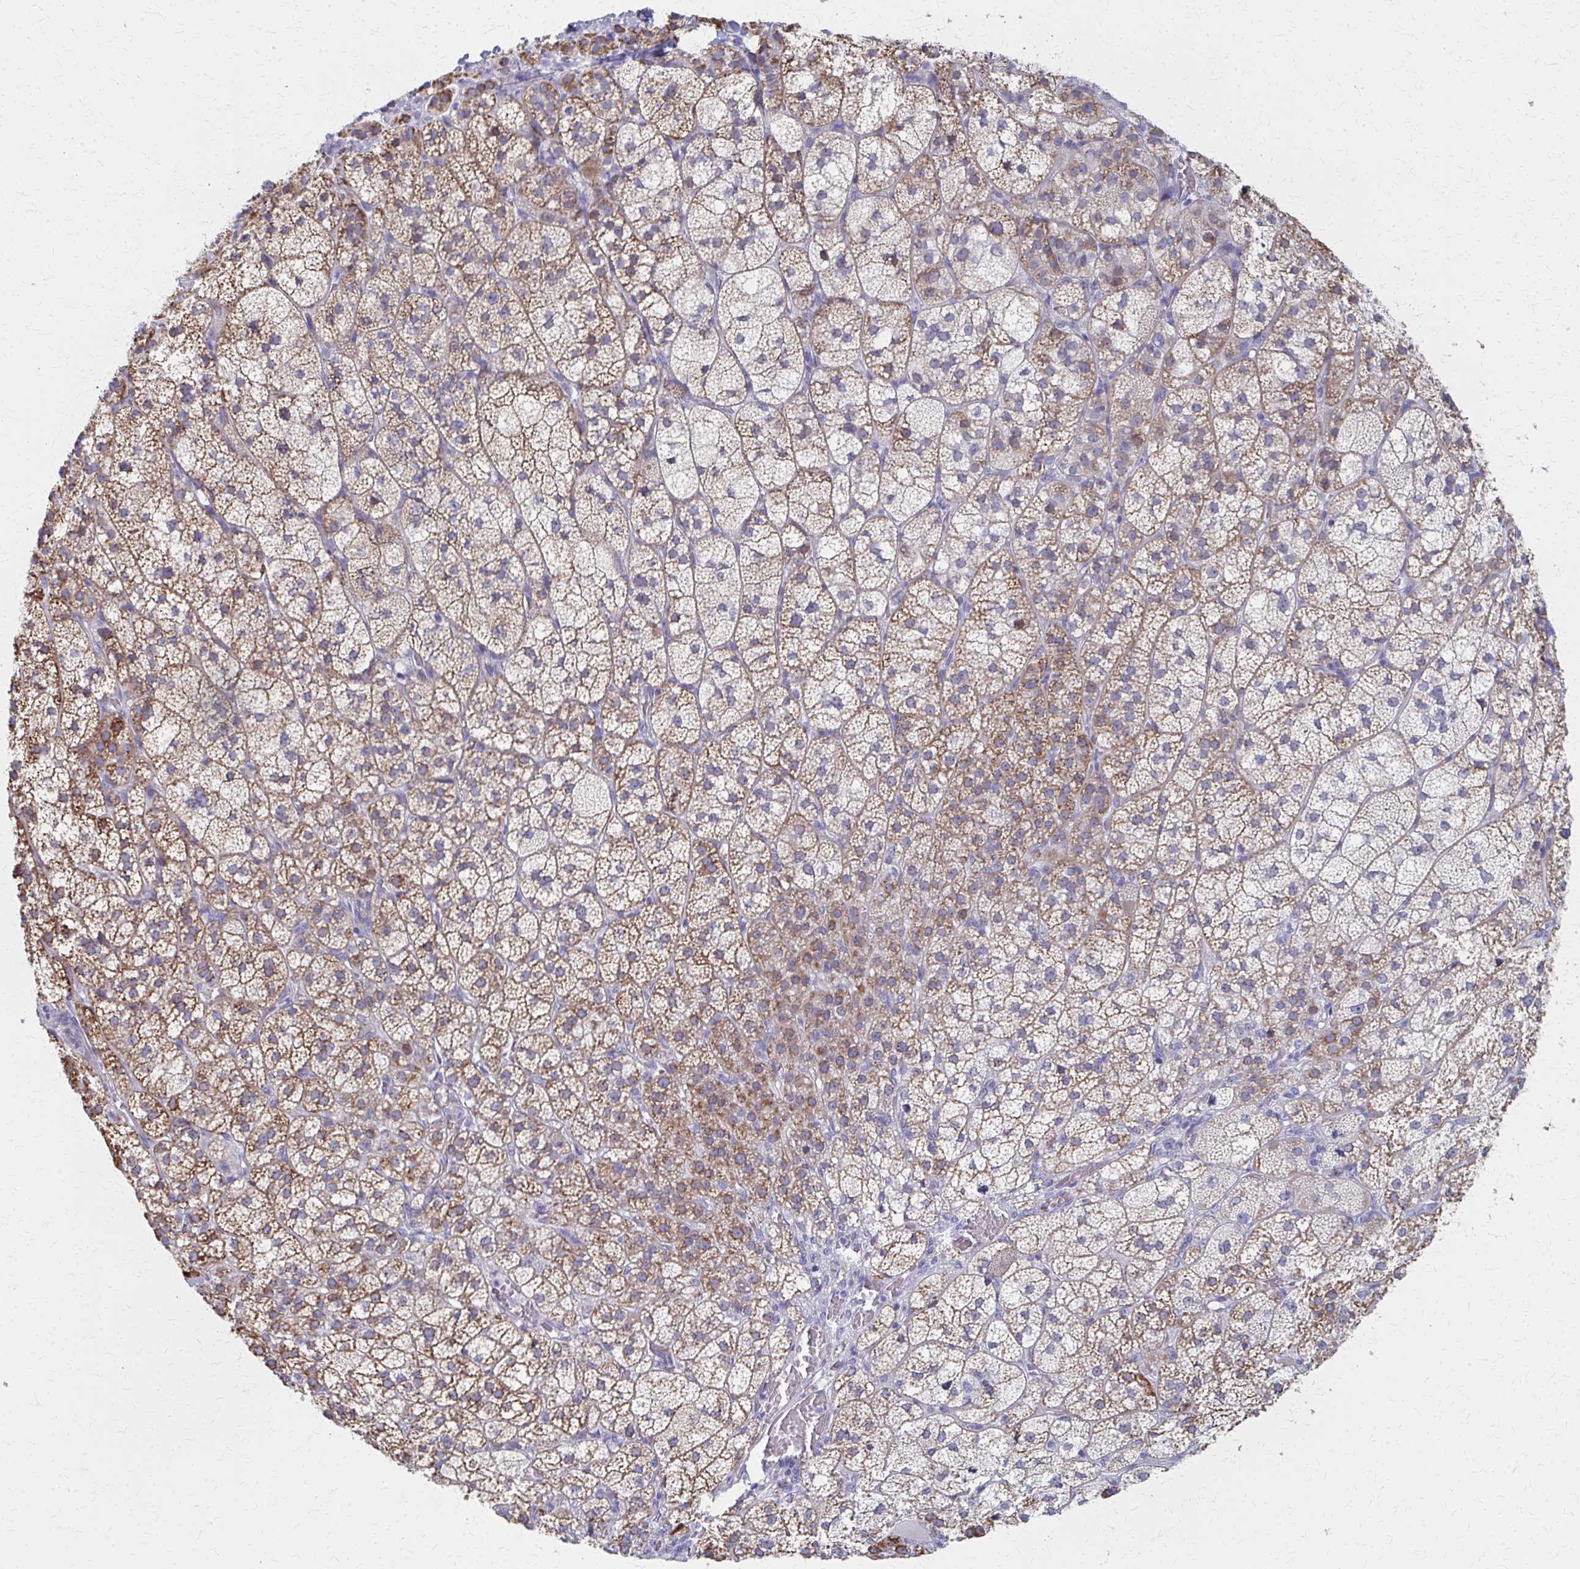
{"staining": {"intensity": "moderate", "quantity": ">75%", "location": "cytoplasmic/membranous"}, "tissue": "adrenal gland", "cell_type": "Glandular cells", "image_type": "normal", "snomed": [{"axis": "morphology", "description": "Normal tissue, NOS"}, {"axis": "topography", "description": "Adrenal gland"}], "caption": "Unremarkable adrenal gland shows moderate cytoplasmic/membranous expression in about >75% of glandular cells (DAB = brown stain, brightfield microscopy at high magnification)..", "gene": "MS4A2", "patient": {"sex": "female", "age": 60}}